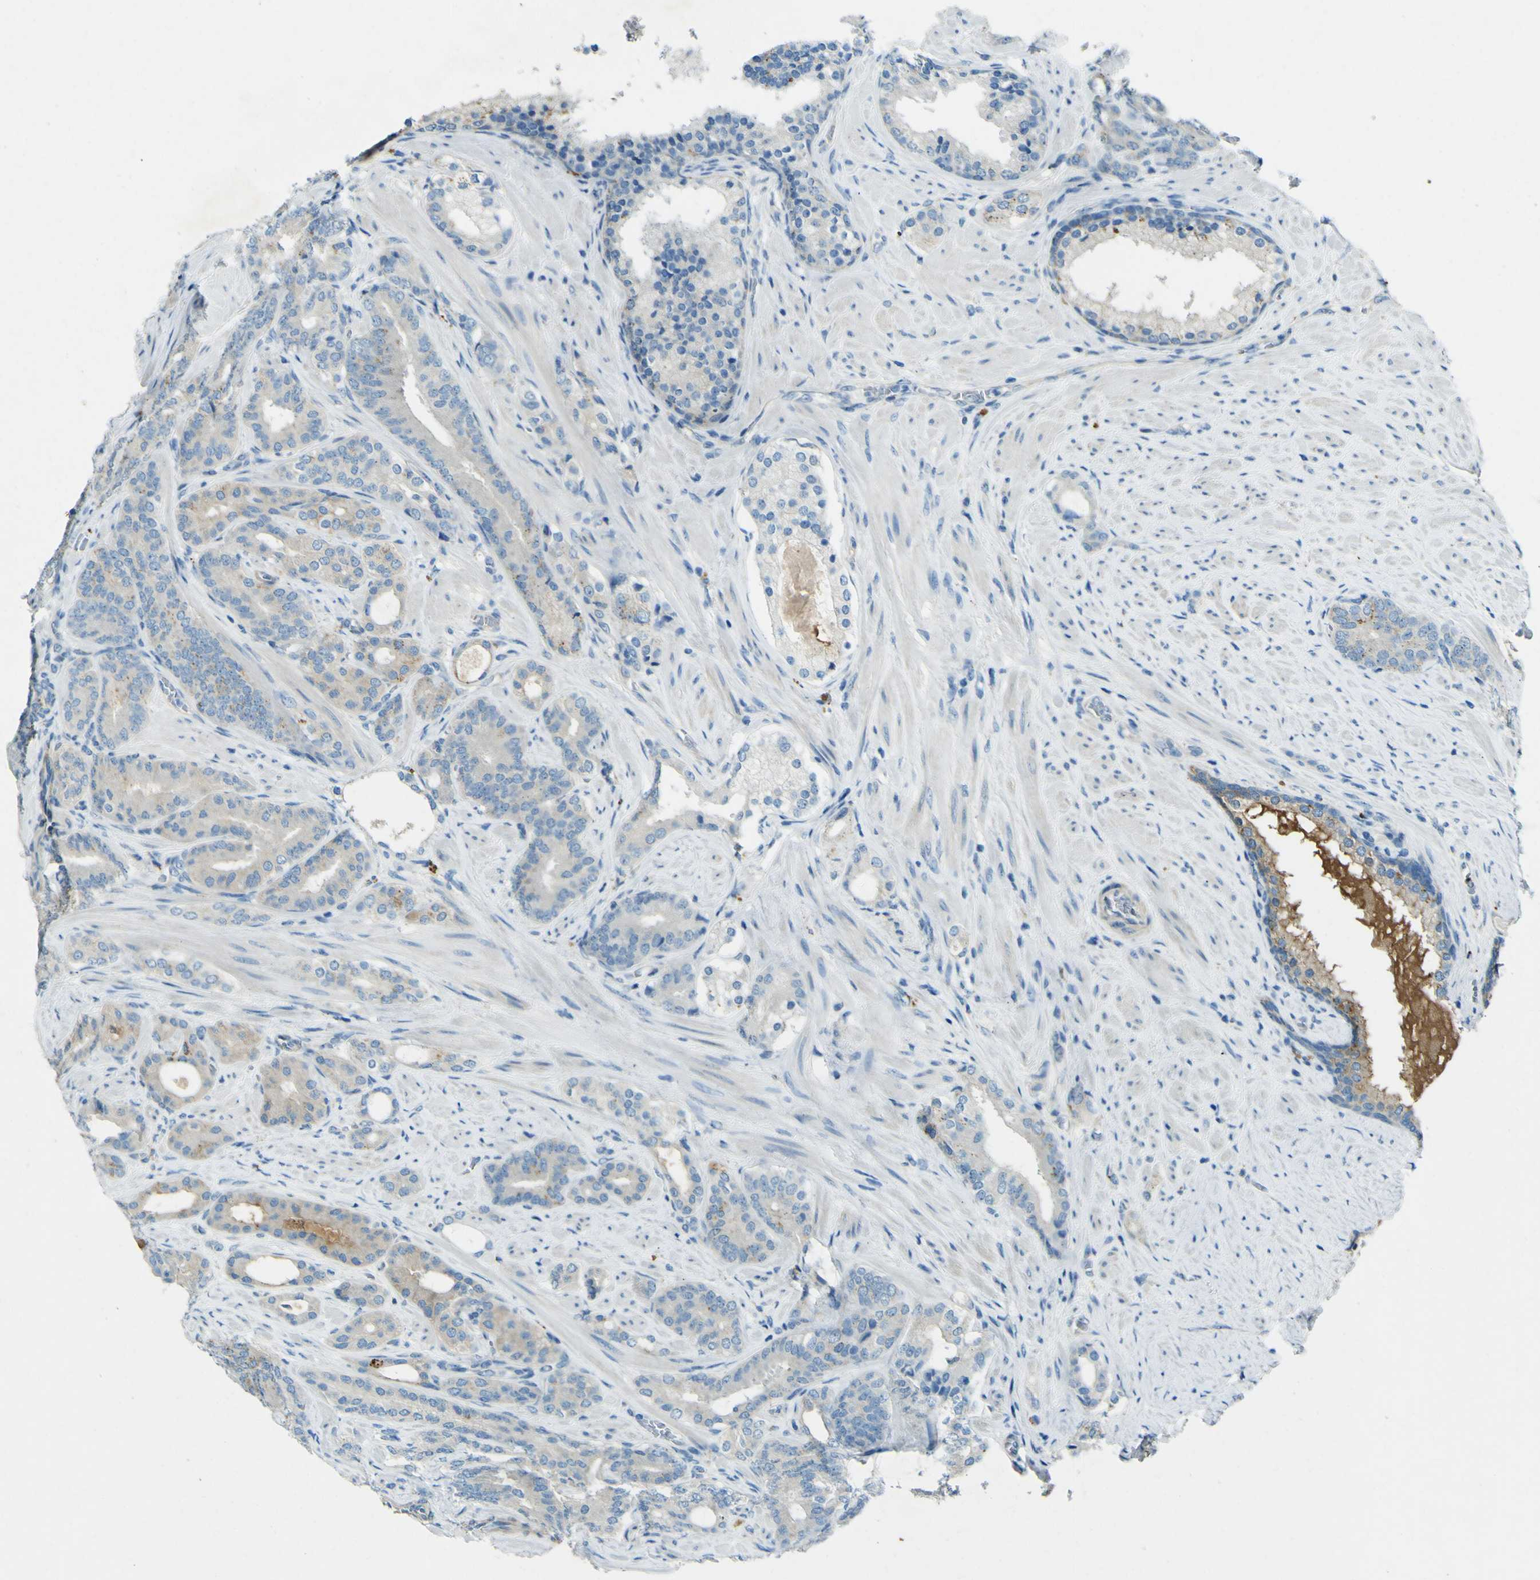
{"staining": {"intensity": "negative", "quantity": "none", "location": "none"}, "tissue": "prostate cancer", "cell_type": "Tumor cells", "image_type": "cancer", "snomed": [{"axis": "morphology", "description": "Adenocarcinoma, Low grade"}, {"axis": "topography", "description": "Prostate"}], "caption": "DAB (3,3'-diaminobenzidine) immunohistochemical staining of human prostate cancer (low-grade adenocarcinoma) shows no significant staining in tumor cells.", "gene": "PDE9A", "patient": {"sex": "male", "age": 63}}